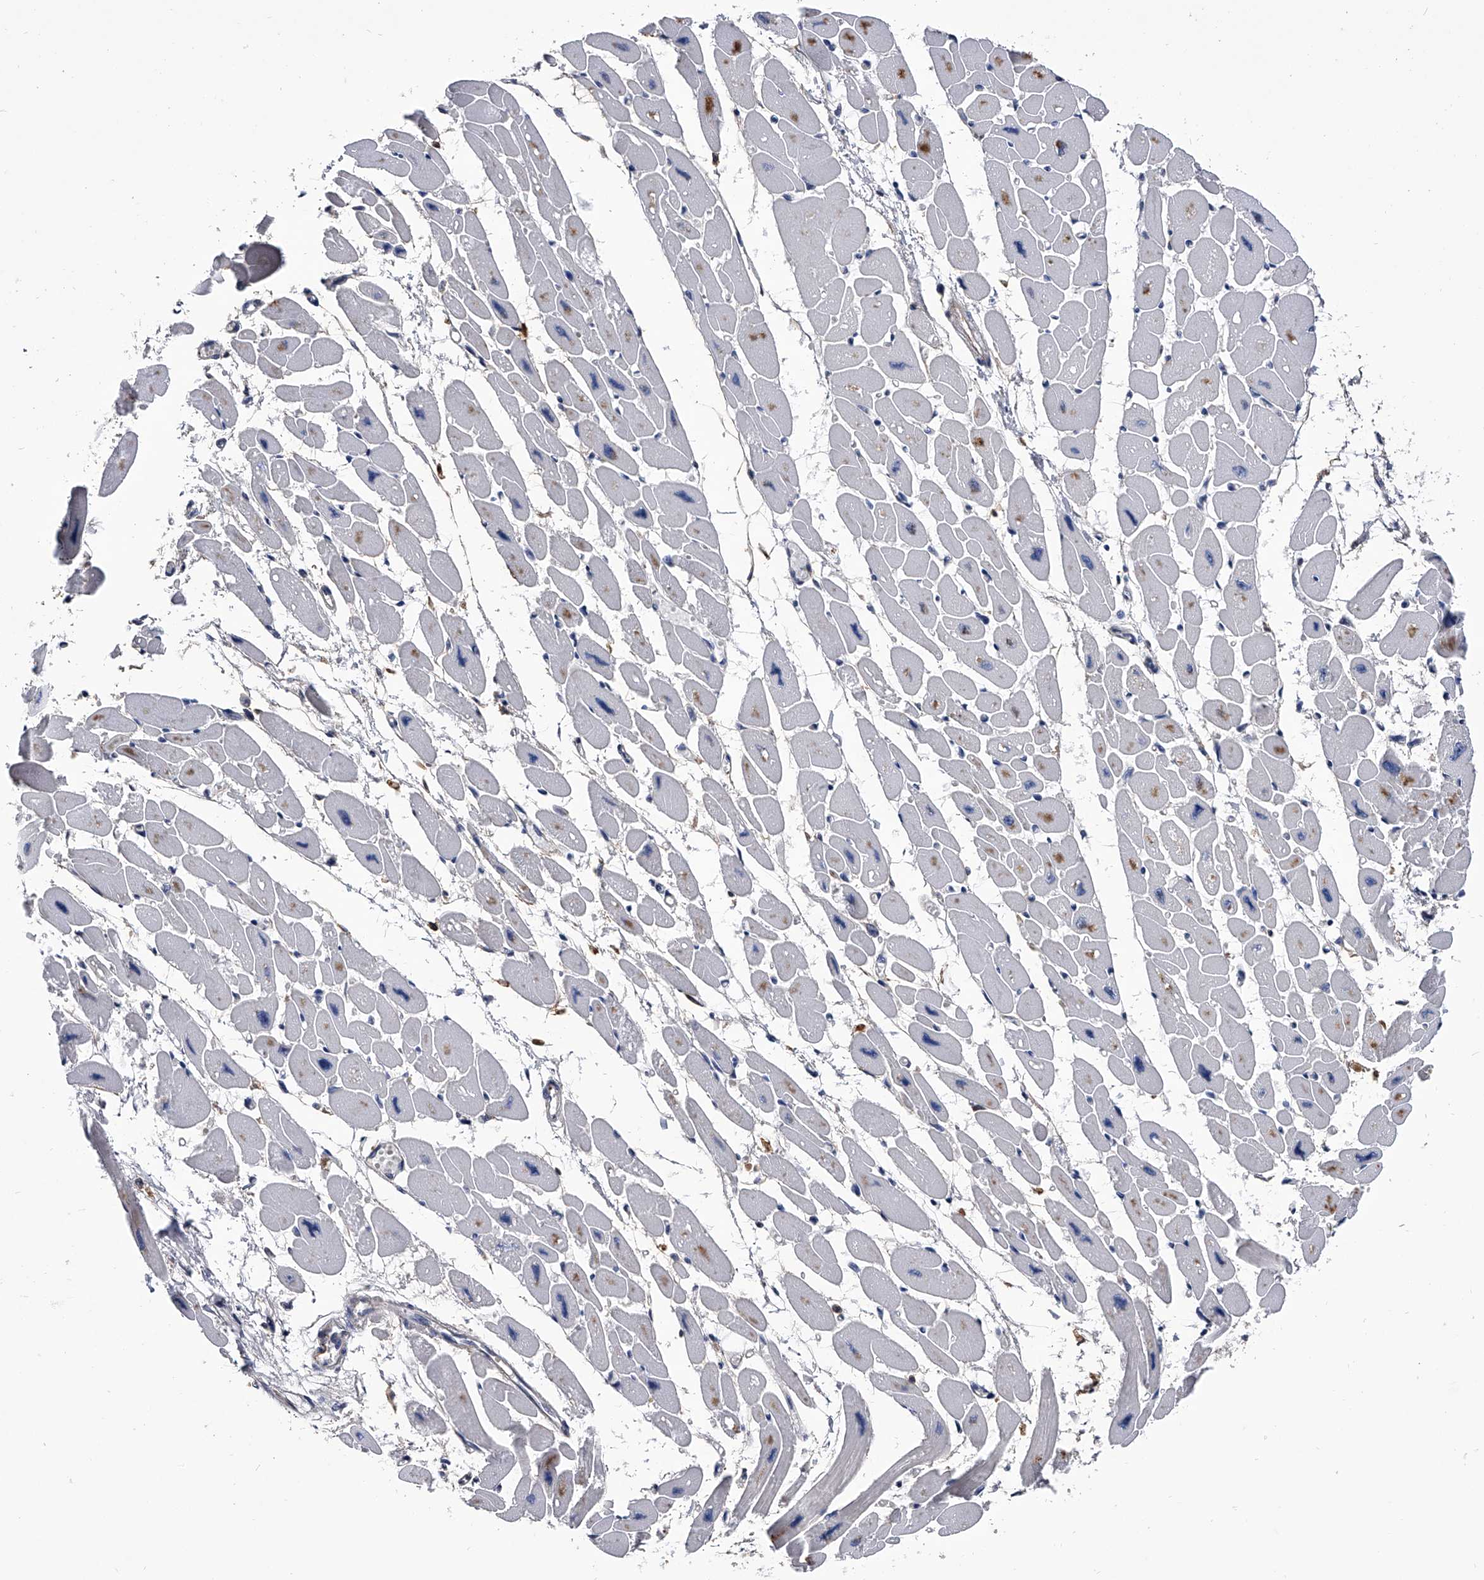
{"staining": {"intensity": "weak", "quantity": "<25%", "location": "cytoplasmic/membranous"}, "tissue": "heart muscle", "cell_type": "Cardiomyocytes", "image_type": "normal", "snomed": [{"axis": "morphology", "description": "Normal tissue, NOS"}, {"axis": "topography", "description": "Heart"}], "caption": "DAB (3,3'-diaminobenzidine) immunohistochemical staining of benign heart muscle demonstrates no significant positivity in cardiomyocytes. Brightfield microscopy of immunohistochemistry (IHC) stained with DAB (brown) and hematoxylin (blue), captured at high magnification.", "gene": "EFCAB7", "patient": {"sex": "female", "age": 54}}